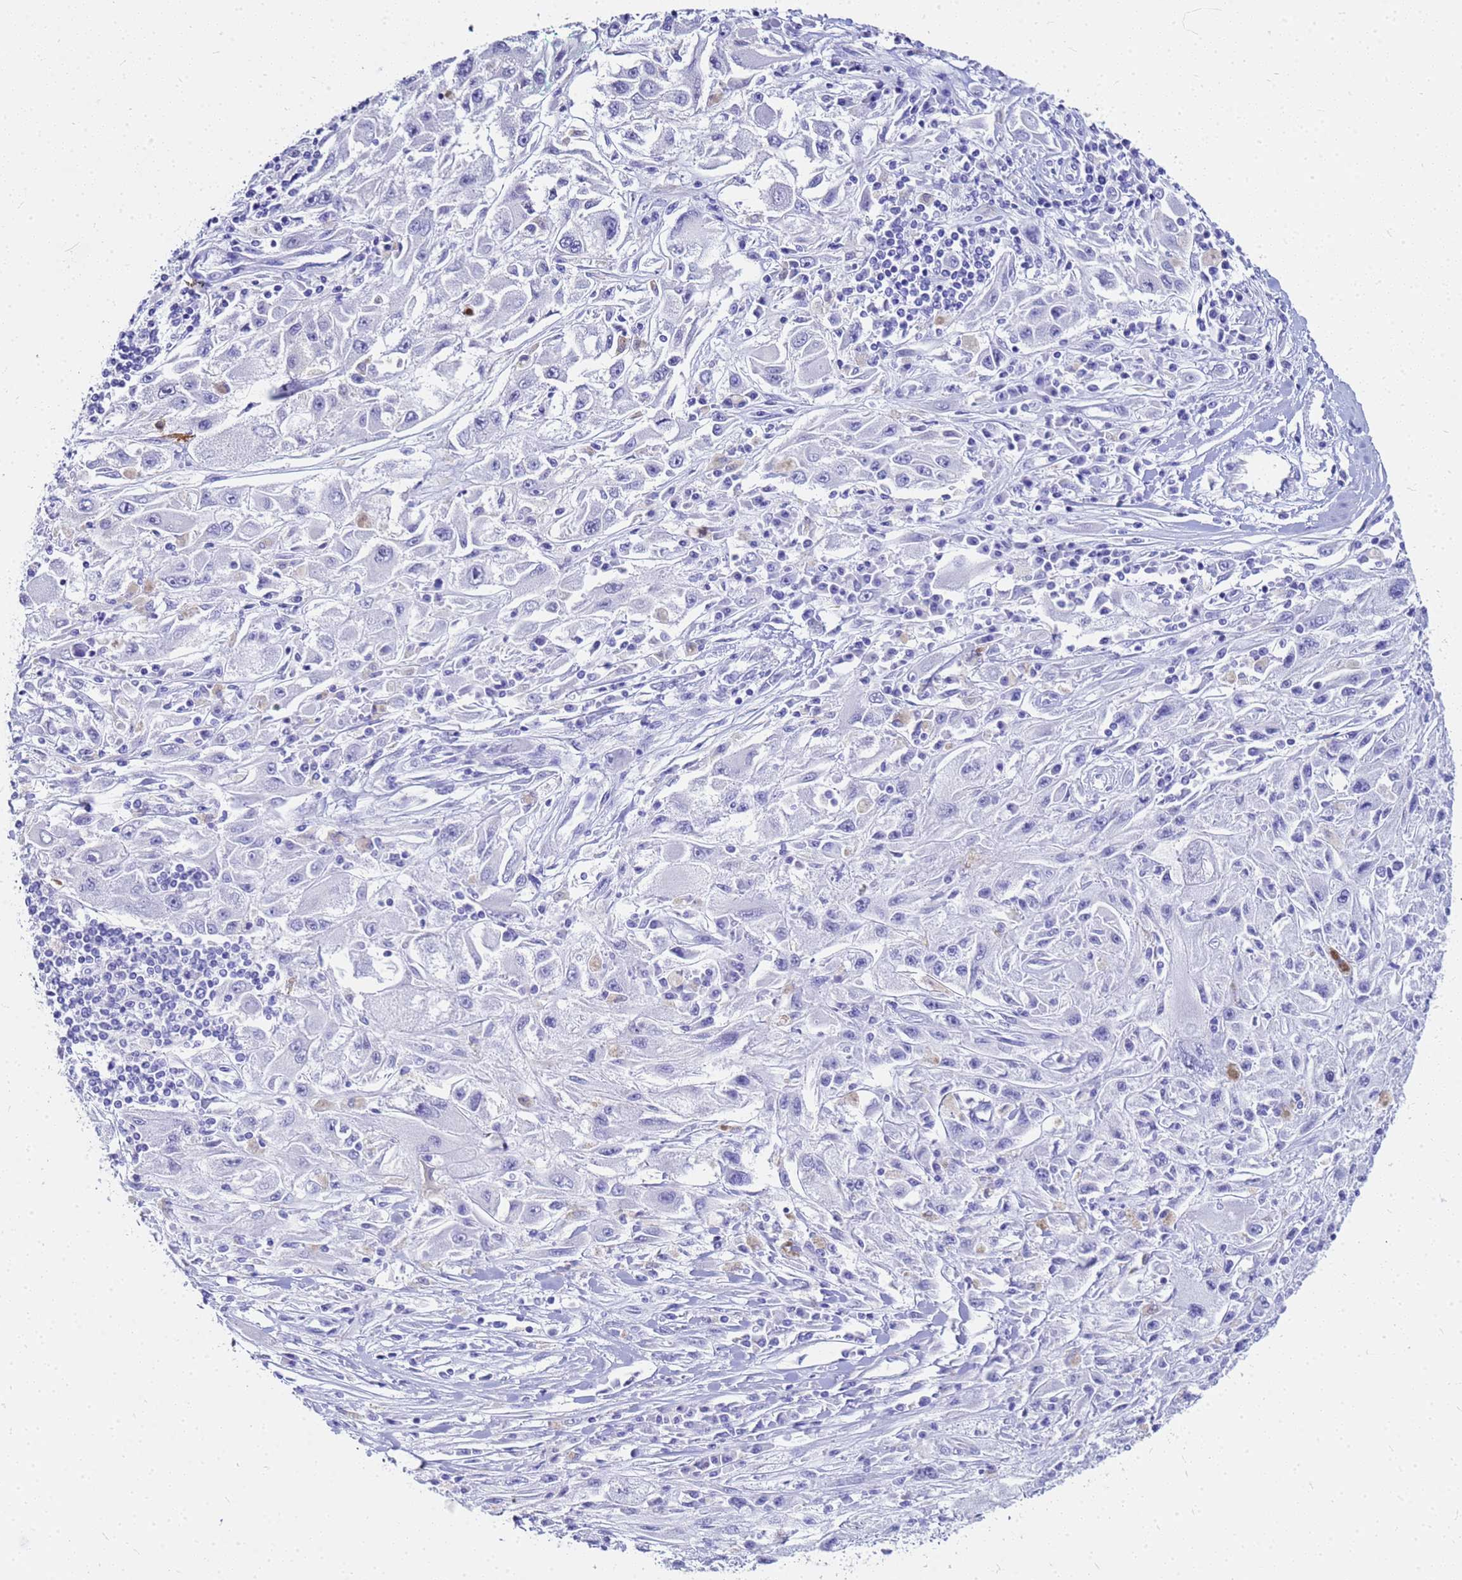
{"staining": {"intensity": "negative", "quantity": "none", "location": "none"}, "tissue": "melanoma", "cell_type": "Tumor cells", "image_type": "cancer", "snomed": [{"axis": "morphology", "description": "Malignant melanoma, Metastatic site"}, {"axis": "topography", "description": "Skin"}], "caption": "Malignant melanoma (metastatic site) stained for a protein using IHC reveals no expression tumor cells.", "gene": "CKB", "patient": {"sex": "male", "age": 53}}